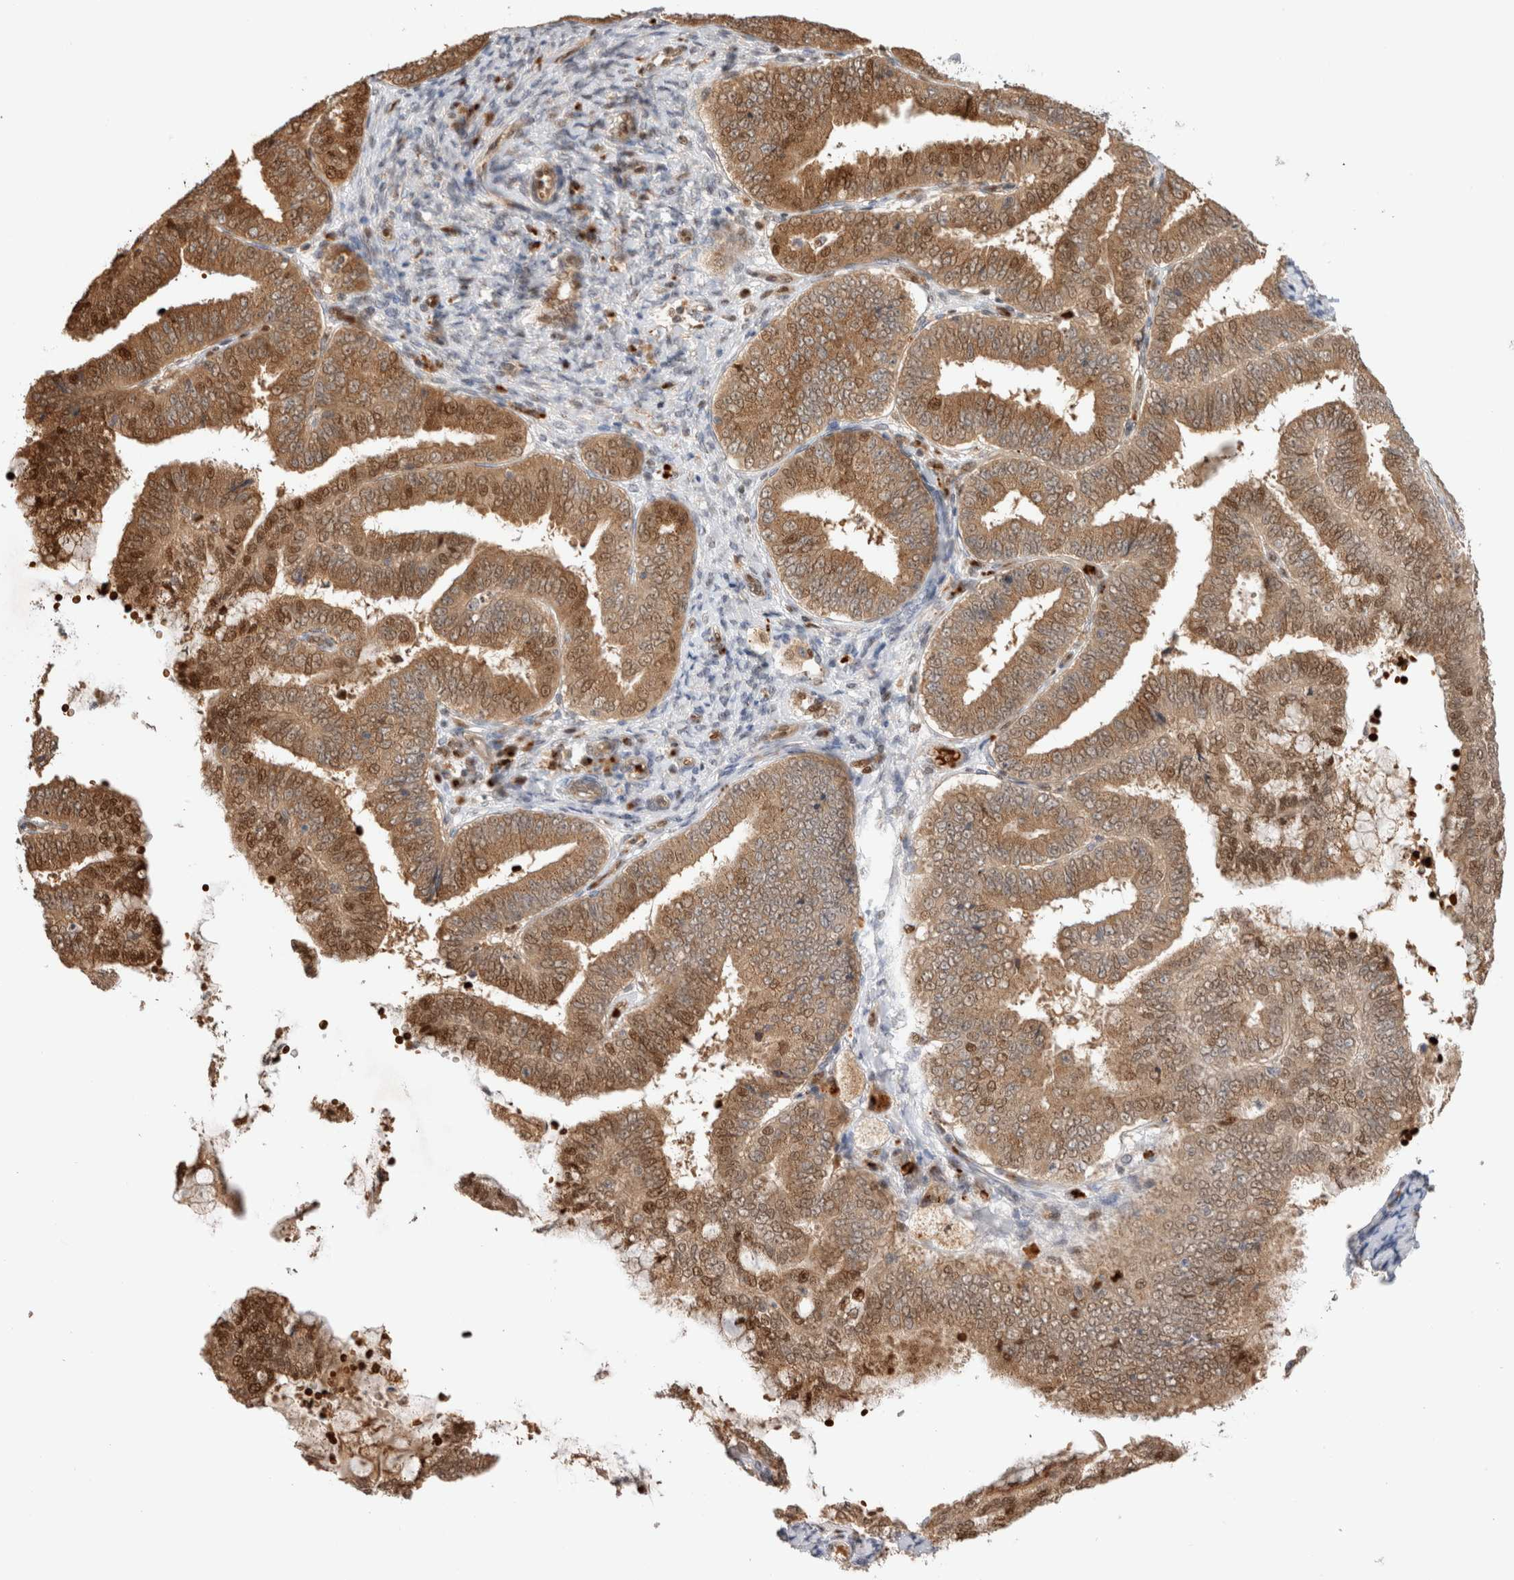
{"staining": {"intensity": "moderate", "quantity": ">75%", "location": "cytoplasmic/membranous,nuclear"}, "tissue": "endometrial cancer", "cell_type": "Tumor cells", "image_type": "cancer", "snomed": [{"axis": "morphology", "description": "Adenocarcinoma, NOS"}, {"axis": "topography", "description": "Endometrium"}], "caption": "Immunohistochemistry staining of adenocarcinoma (endometrial), which displays medium levels of moderate cytoplasmic/membranous and nuclear expression in approximately >75% of tumor cells indicating moderate cytoplasmic/membranous and nuclear protein positivity. The staining was performed using DAB (3,3'-diaminobenzidine) (brown) for protein detection and nuclei were counterstained in hematoxylin (blue).", "gene": "OTUD6B", "patient": {"sex": "female", "age": 63}}